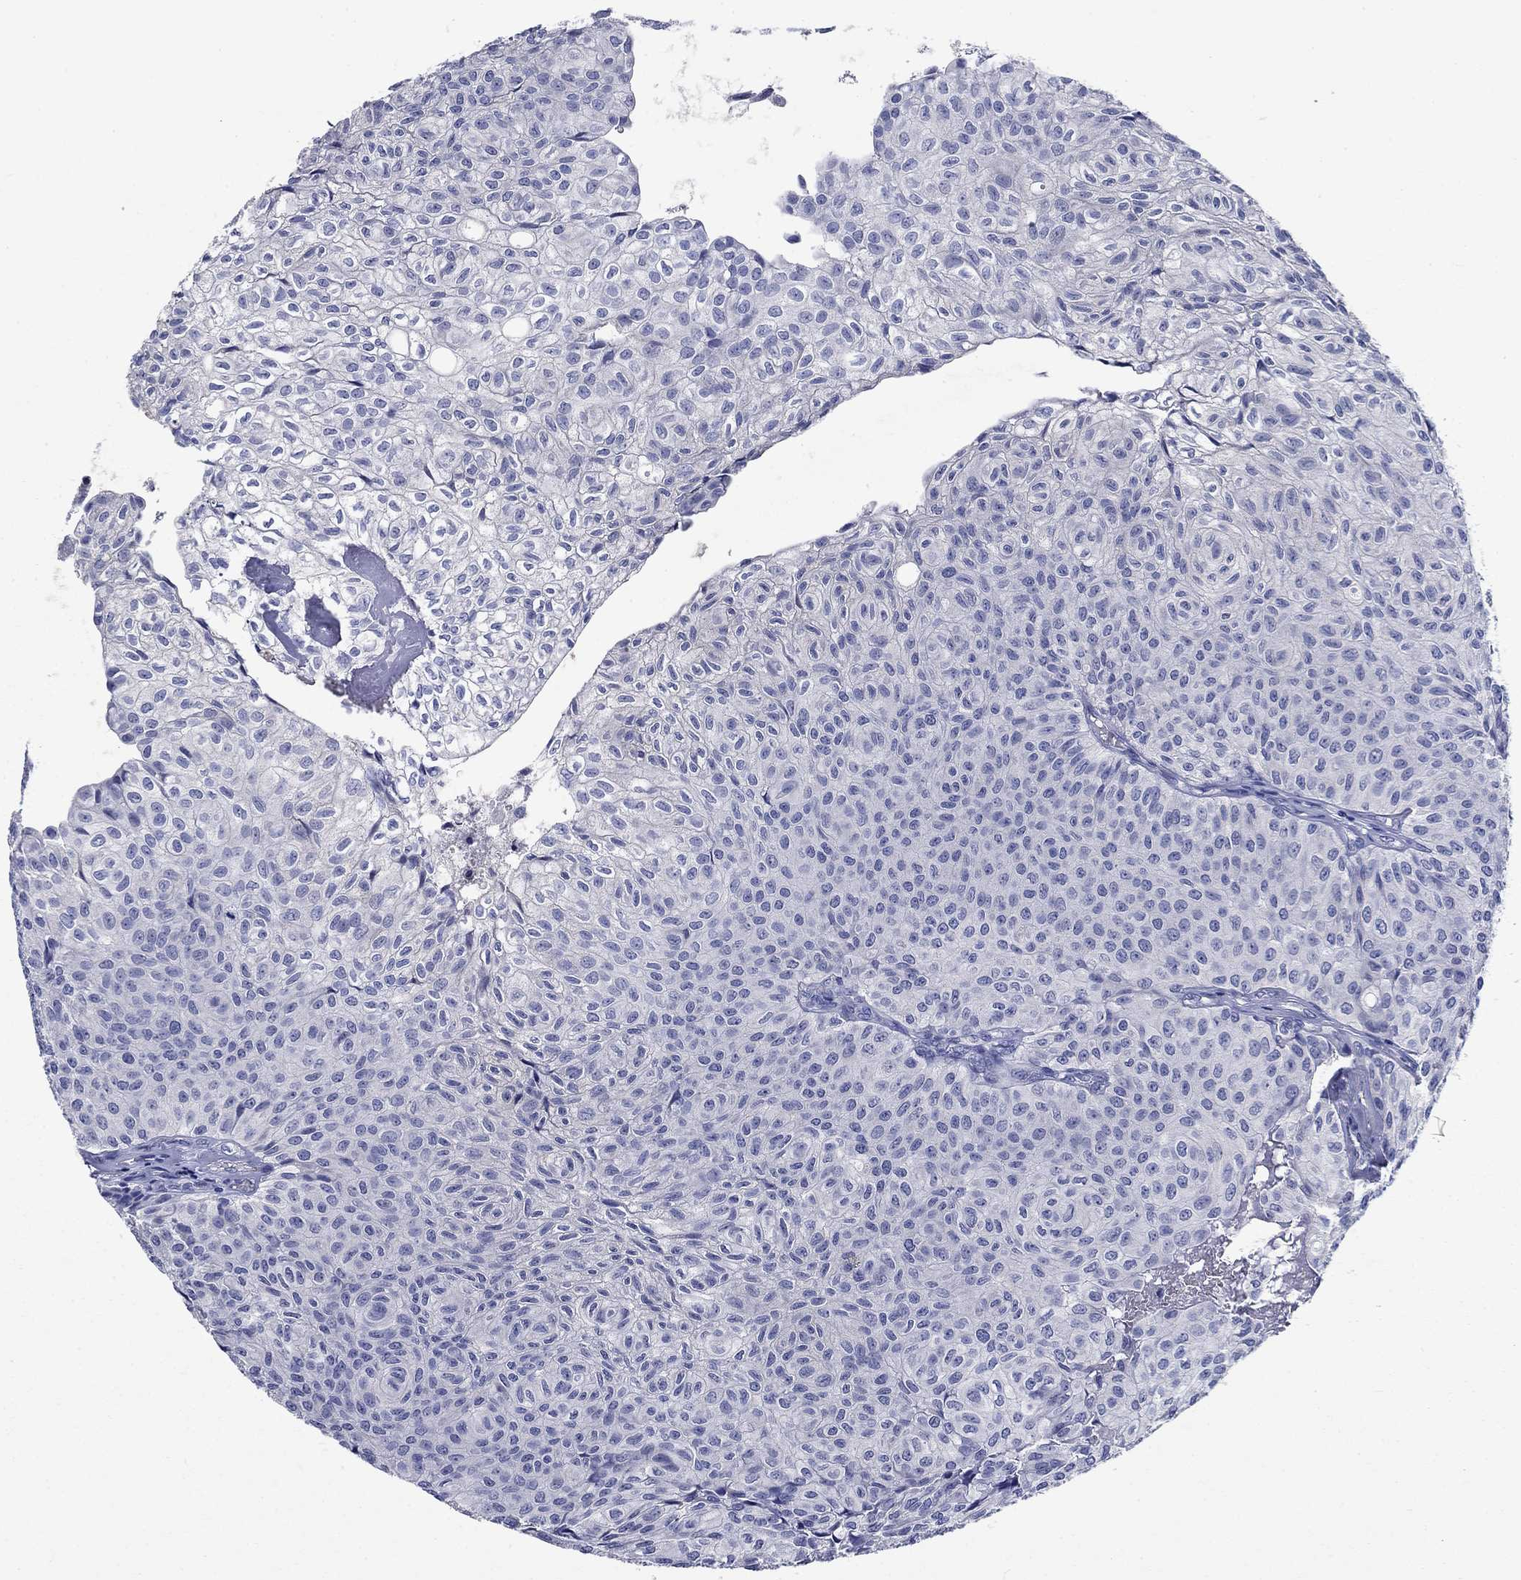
{"staining": {"intensity": "negative", "quantity": "none", "location": "none"}, "tissue": "urothelial cancer", "cell_type": "Tumor cells", "image_type": "cancer", "snomed": [{"axis": "morphology", "description": "Urothelial carcinoma, Low grade"}, {"axis": "topography", "description": "Urinary bladder"}], "caption": "This is an IHC photomicrograph of human low-grade urothelial carcinoma. There is no expression in tumor cells.", "gene": "SULT2B1", "patient": {"sex": "male", "age": 89}}